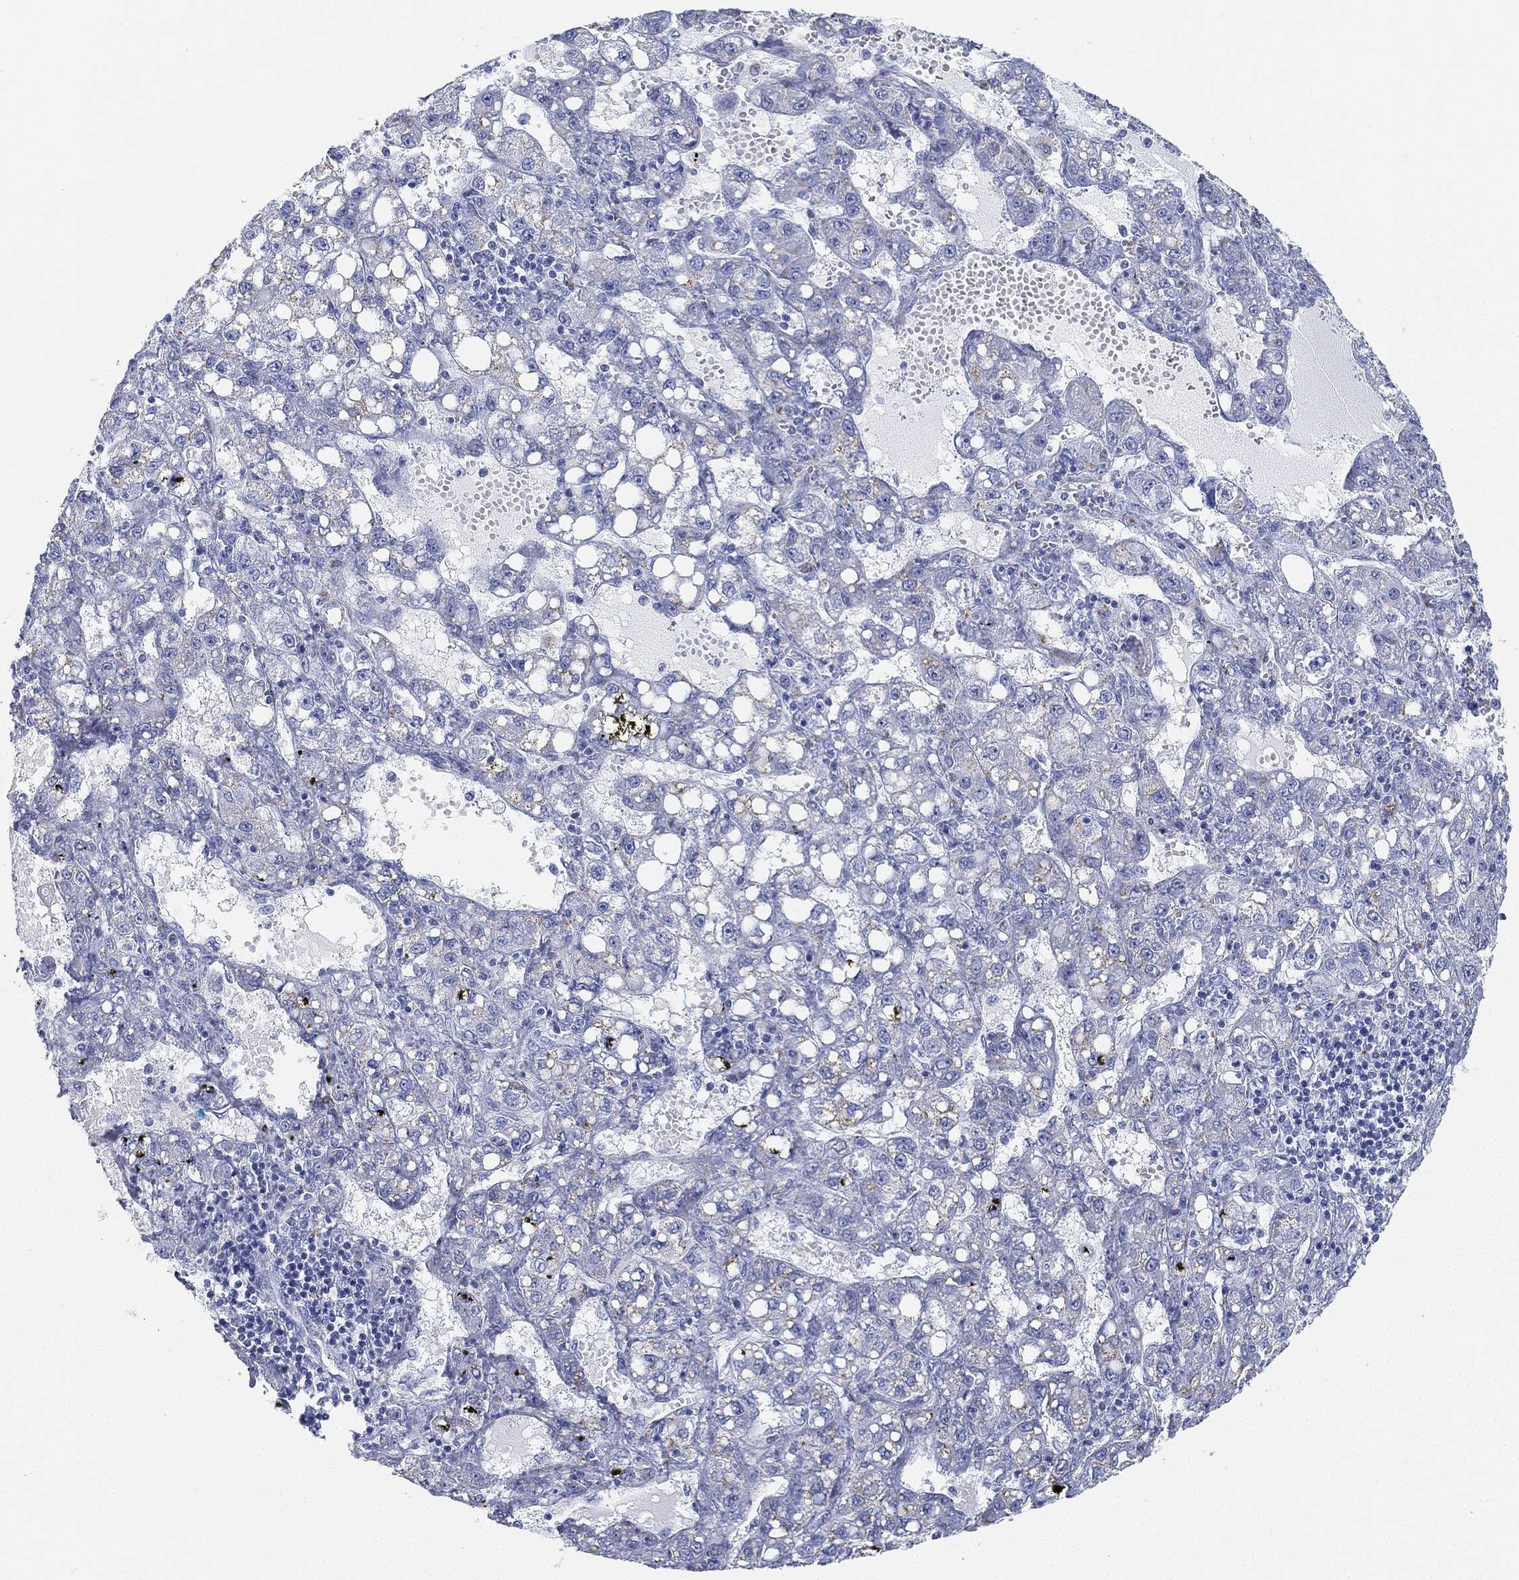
{"staining": {"intensity": "negative", "quantity": "none", "location": "none"}, "tissue": "liver cancer", "cell_type": "Tumor cells", "image_type": "cancer", "snomed": [{"axis": "morphology", "description": "Carcinoma, Hepatocellular, NOS"}, {"axis": "topography", "description": "Liver"}], "caption": "Protein analysis of hepatocellular carcinoma (liver) demonstrates no significant expression in tumor cells. The staining was performed using DAB (3,3'-diaminobenzidine) to visualize the protein expression in brown, while the nuclei were stained in blue with hematoxylin (Magnification: 20x).", "gene": "GPR61", "patient": {"sex": "female", "age": 65}}